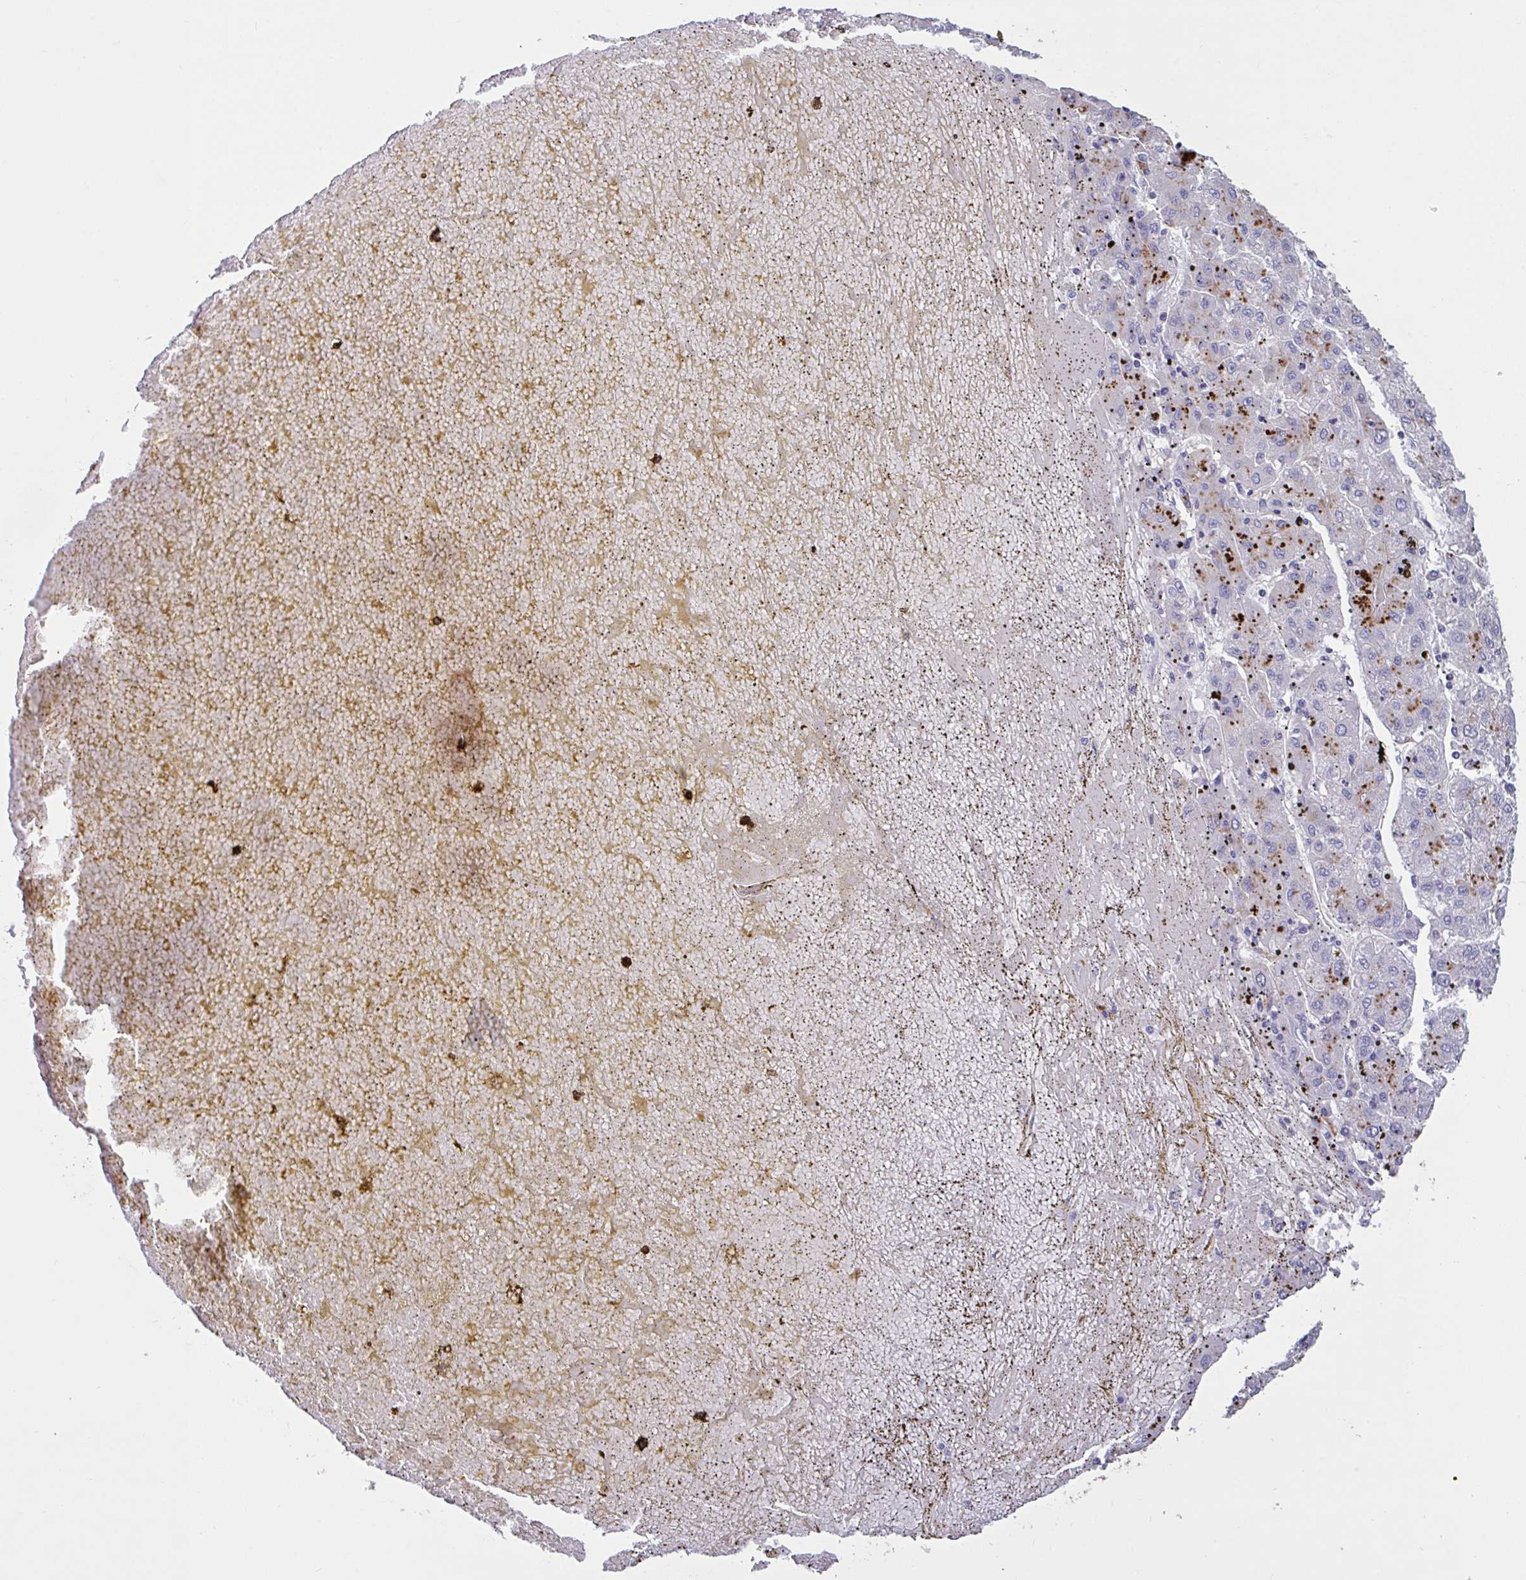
{"staining": {"intensity": "moderate", "quantity": "25%-75%", "location": "cytoplasmic/membranous"}, "tissue": "liver cancer", "cell_type": "Tumor cells", "image_type": "cancer", "snomed": [{"axis": "morphology", "description": "Carcinoma, Hepatocellular, NOS"}, {"axis": "topography", "description": "Liver"}], "caption": "The histopathology image displays staining of liver cancer, revealing moderate cytoplasmic/membranous protein expression (brown color) within tumor cells. (IHC, brightfield microscopy, high magnification).", "gene": "DDX39A", "patient": {"sex": "male", "age": 72}}